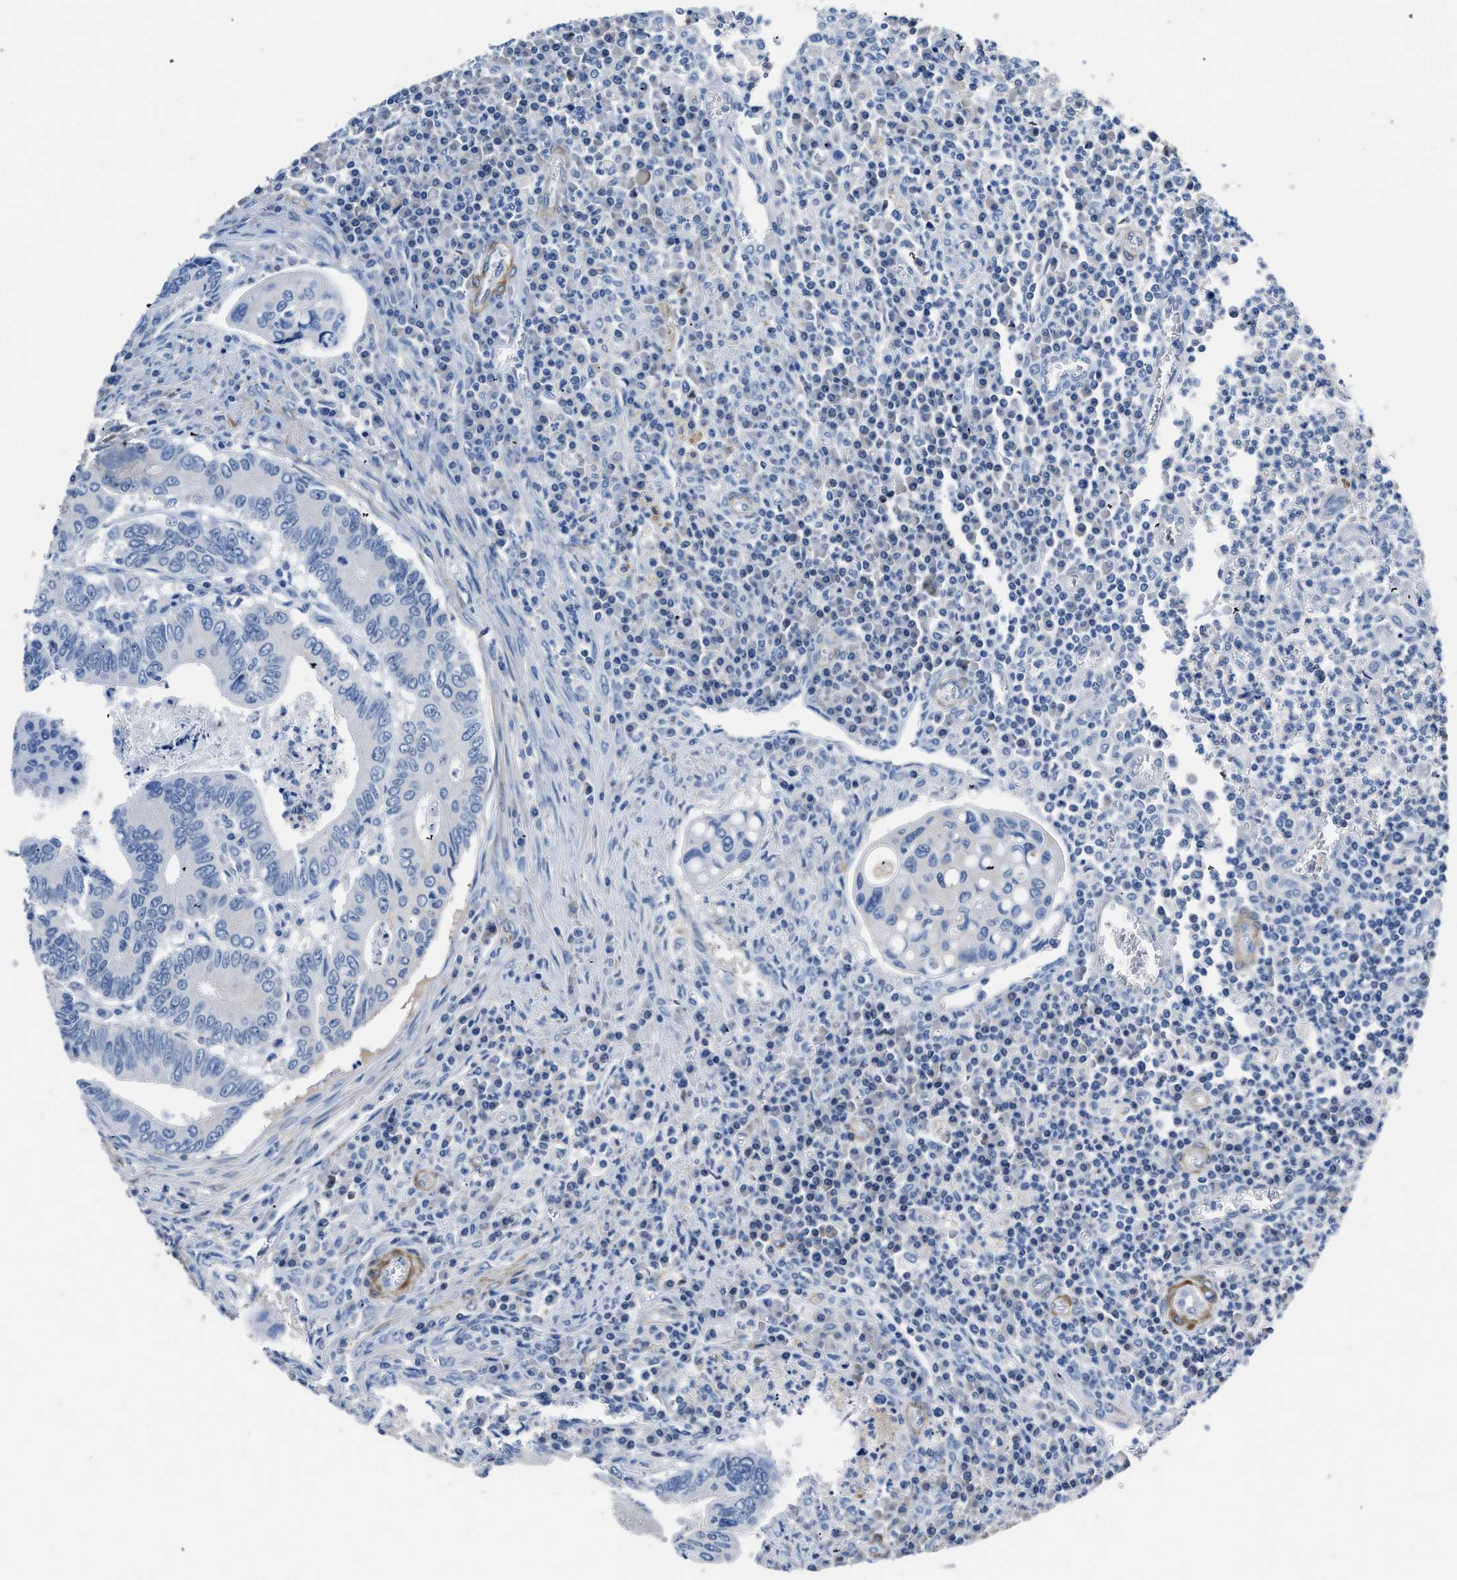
{"staining": {"intensity": "negative", "quantity": "none", "location": "none"}, "tissue": "colorectal cancer", "cell_type": "Tumor cells", "image_type": "cancer", "snomed": [{"axis": "morphology", "description": "Inflammation, NOS"}, {"axis": "morphology", "description": "Adenocarcinoma, NOS"}, {"axis": "topography", "description": "Colon"}], "caption": "Histopathology image shows no protein staining in tumor cells of colorectal adenocarcinoma tissue.", "gene": "LANCL2", "patient": {"sex": "male", "age": 72}}